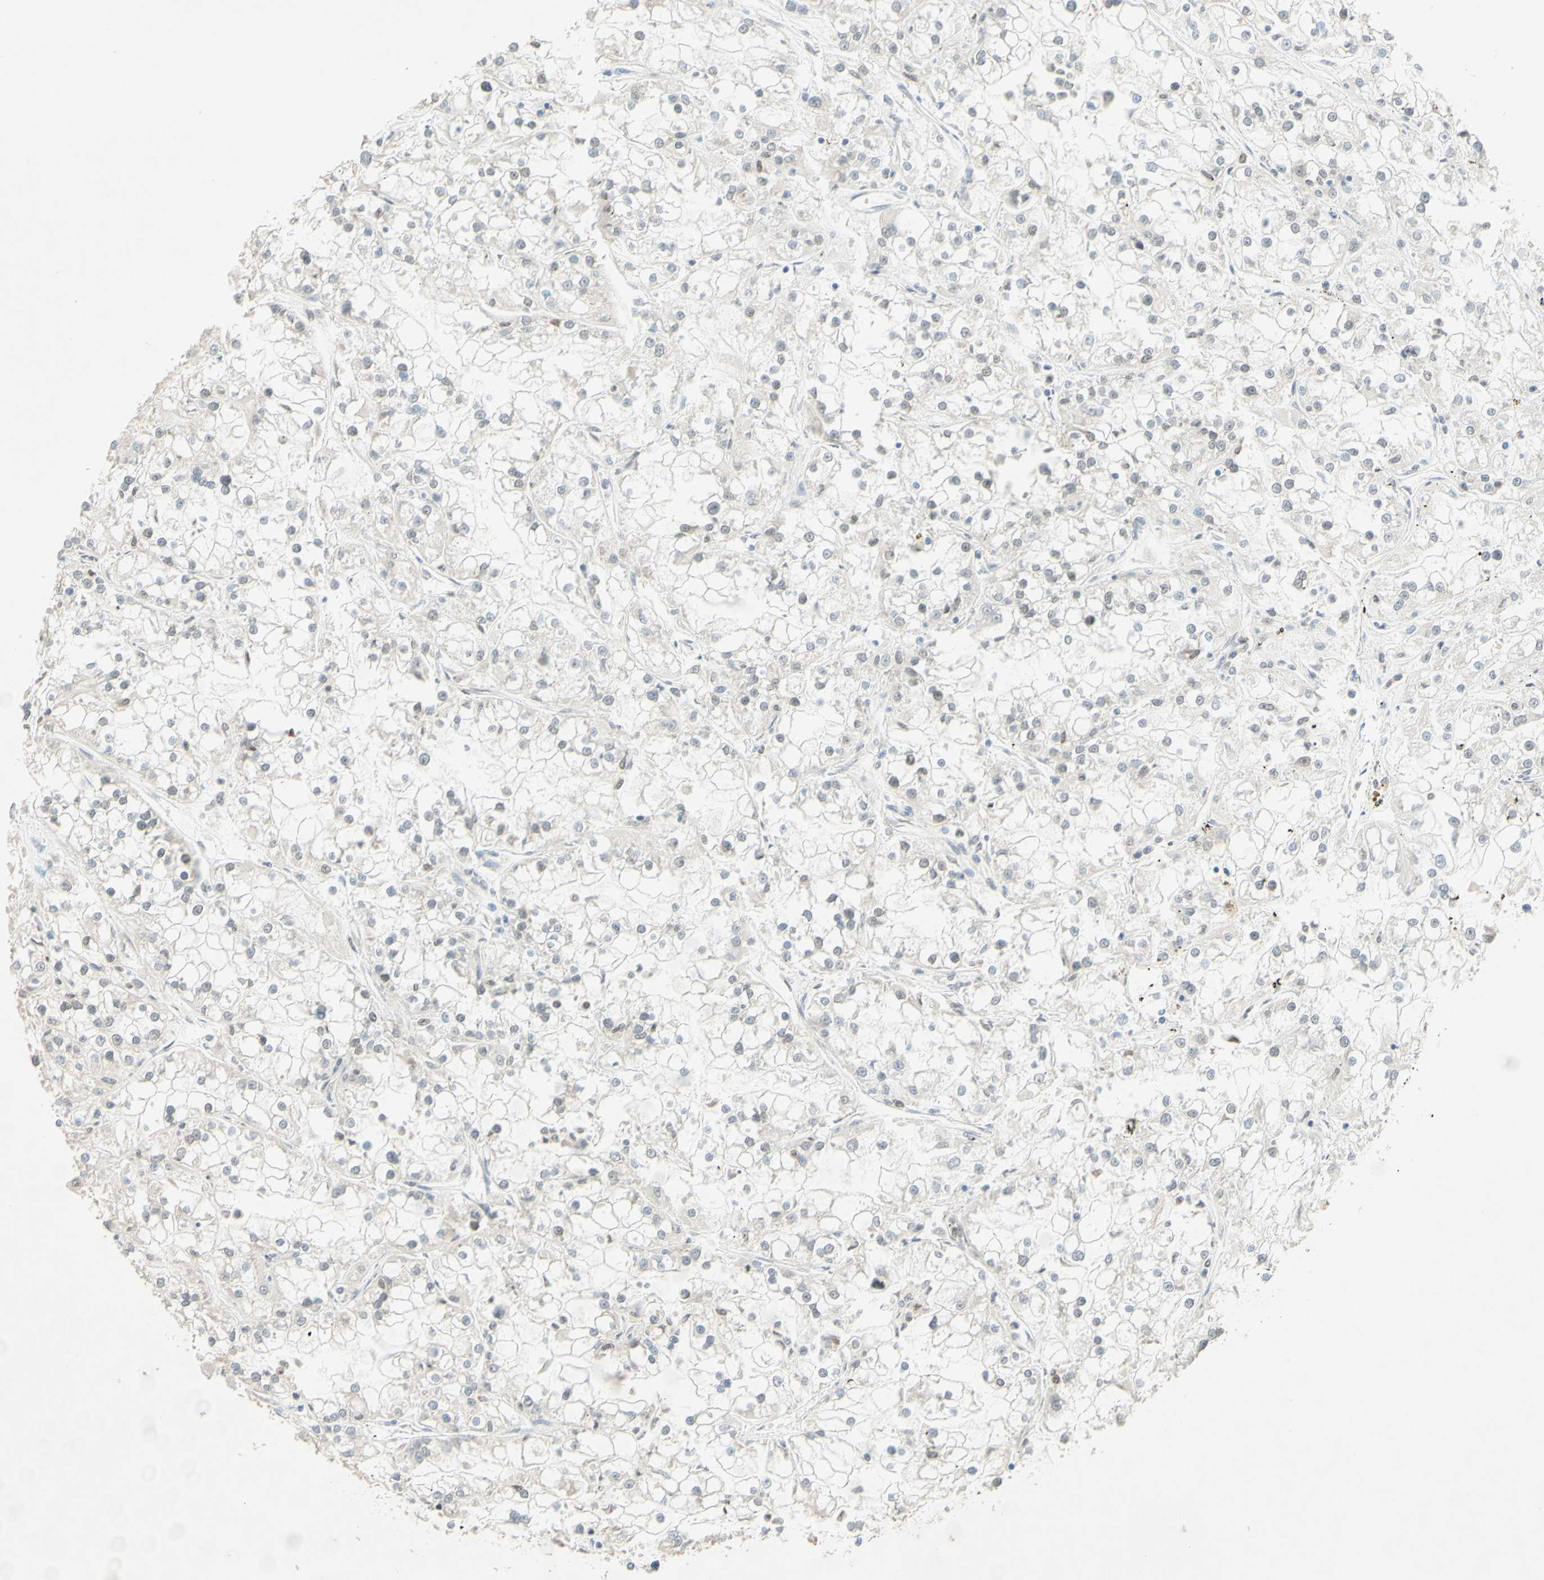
{"staining": {"intensity": "negative", "quantity": "none", "location": "none"}, "tissue": "renal cancer", "cell_type": "Tumor cells", "image_type": "cancer", "snomed": [{"axis": "morphology", "description": "Adenocarcinoma, NOS"}, {"axis": "topography", "description": "Kidney"}], "caption": "An image of human renal adenocarcinoma is negative for staining in tumor cells. The staining is performed using DAB brown chromogen with nuclei counter-stained in using hematoxylin.", "gene": "POLB", "patient": {"sex": "female", "age": 52}}